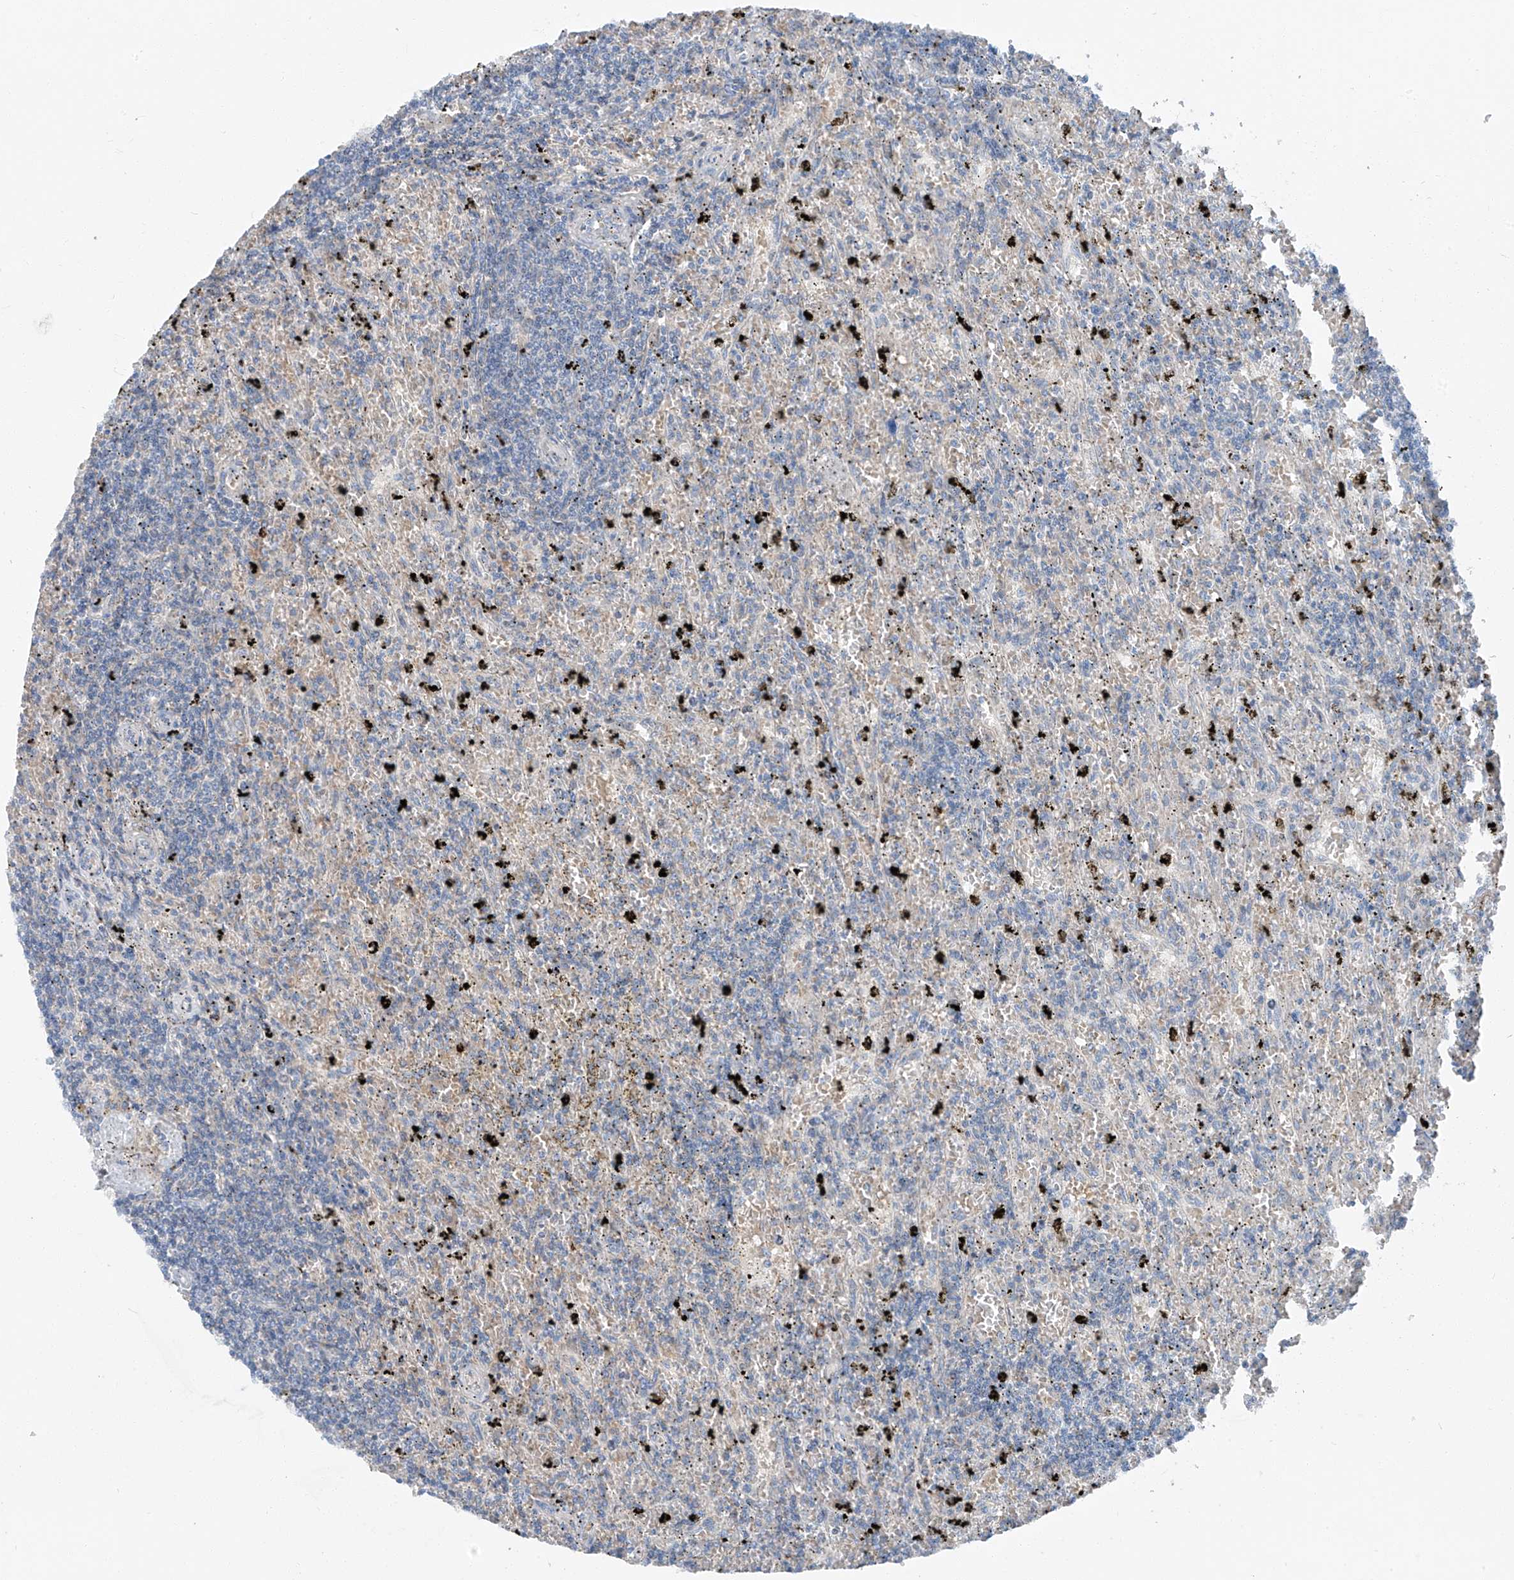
{"staining": {"intensity": "negative", "quantity": "none", "location": "none"}, "tissue": "lymphoma", "cell_type": "Tumor cells", "image_type": "cancer", "snomed": [{"axis": "morphology", "description": "Malignant lymphoma, non-Hodgkin's type, Low grade"}, {"axis": "topography", "description": "Spleen"}], "caption": "This is an immunohistochemistry (IHC) photomicrograph of human lymphoma. There is no expression in tumor cells.", "gene": "CHMP2B", "patient": {"sex": "male", "age": 76}}